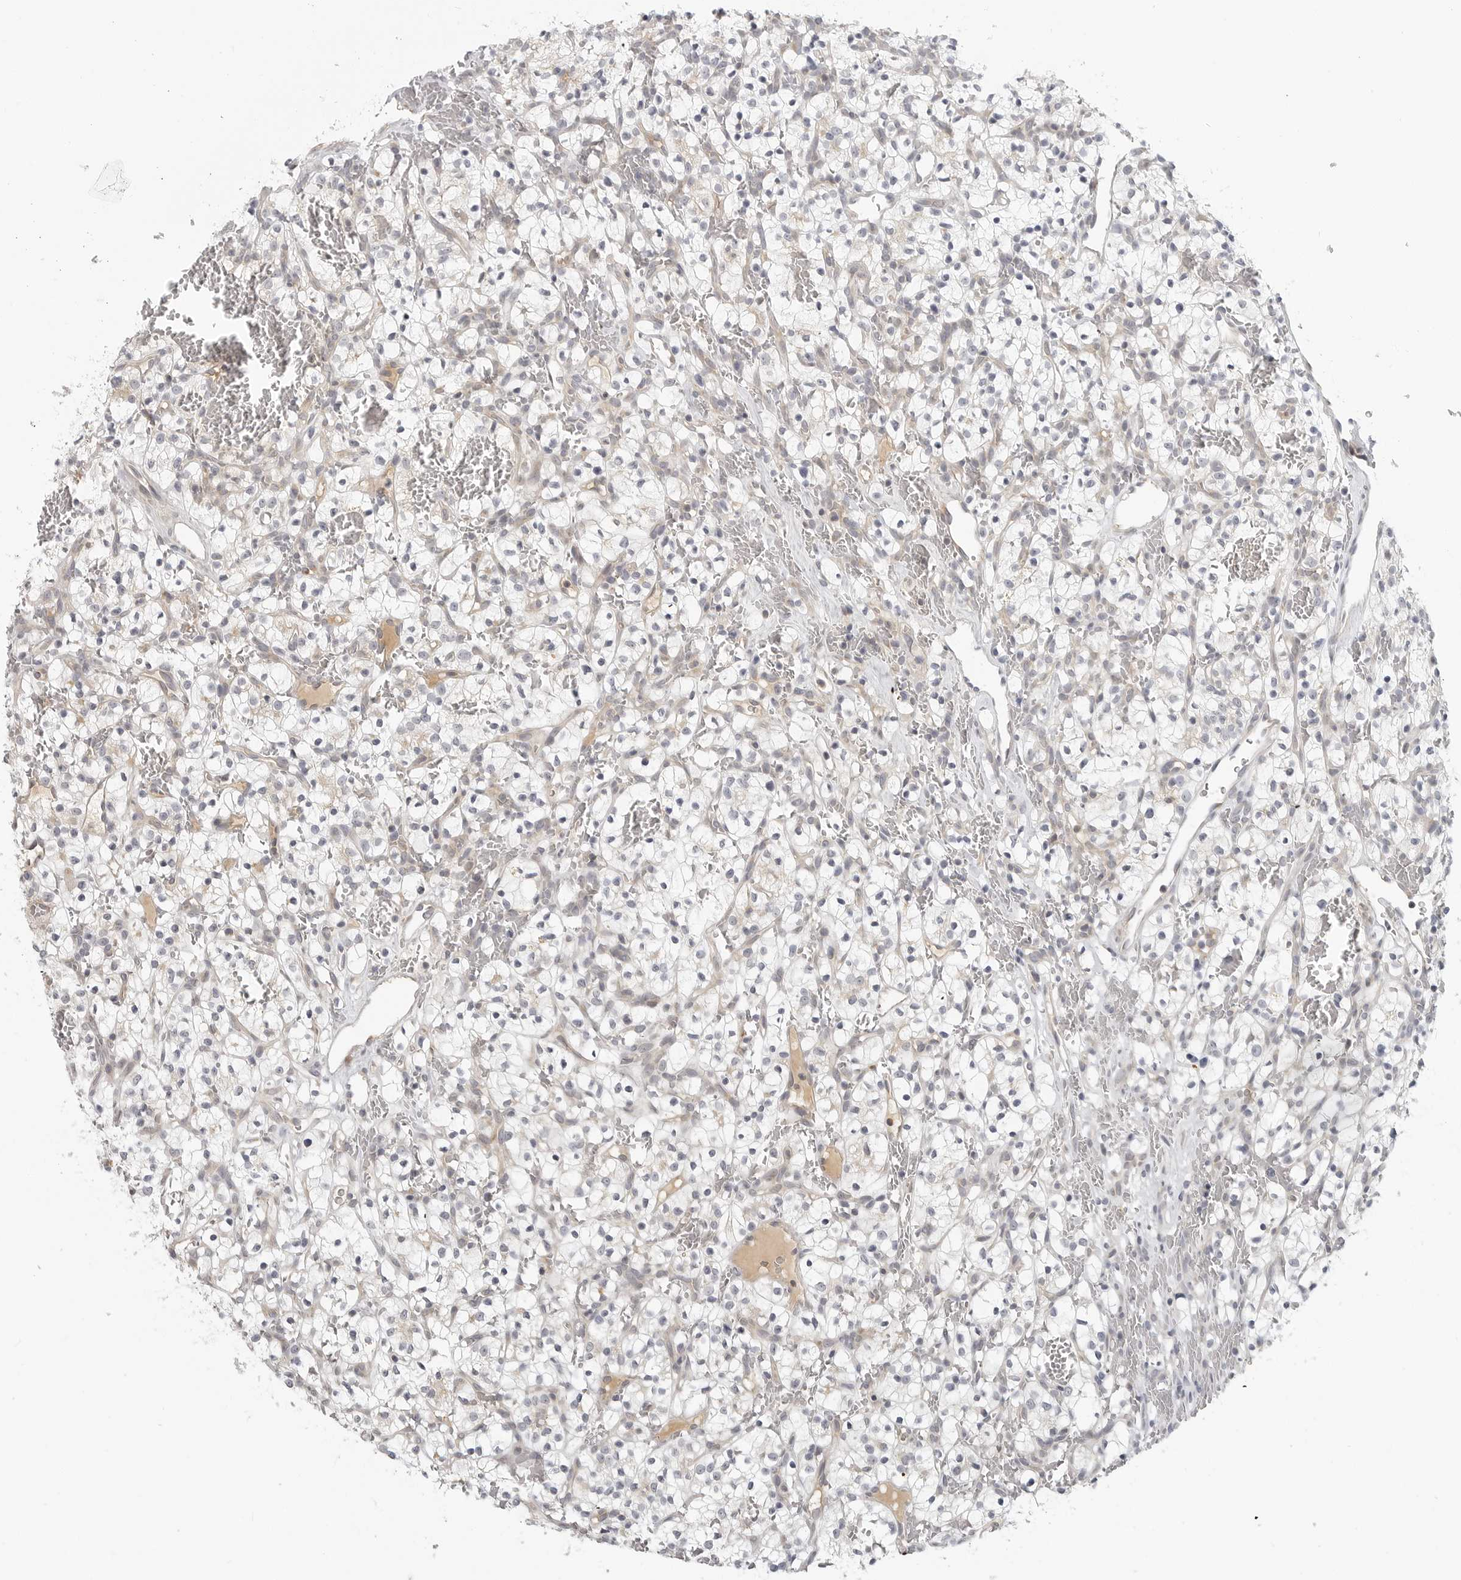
{"staining": {"intensity": "negative", "quantity": "none", "location": "none"}, "tissue": "renal cancer", "cell_type": "Tumor cells", "image_type": "cancer", "snomed": [{"axis": "morphology", "description": "Adenocarcinoma, NOS"}, {"axis": "topography", "description": "Kidney"}], "caption": "Renal cancer (adenocarcinoma) was stained to show a protein in brown. There is no significant positivity in tumor cells.", "gene": "MAP7D1", "patient": {"sex": "female", "age": 57}}